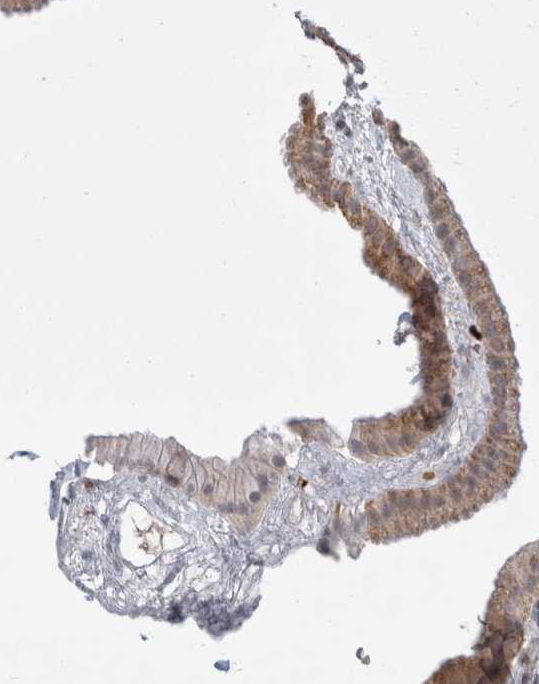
{"staining": {"intensity": "weak", "quantity": ">75%", "location": "cytoplasmic/membranous,nuclear"}, "tissue": "gallbladder", "cell_type": "Glandular cells", "image_type": "normal", "snomed": [{"axis": "morphology", "description": "Normal tissue, NOS"}, {"axis": "topography", "description": "Gallbladder"}], "caption": "Gallbladder stained with a brown dye exhibits weak cytoplasmic/membranous,nuclear positive staining in about >75% of glandular cells.", "gene": "MRM3", "patient": {"sex": "female", "age": 64}}